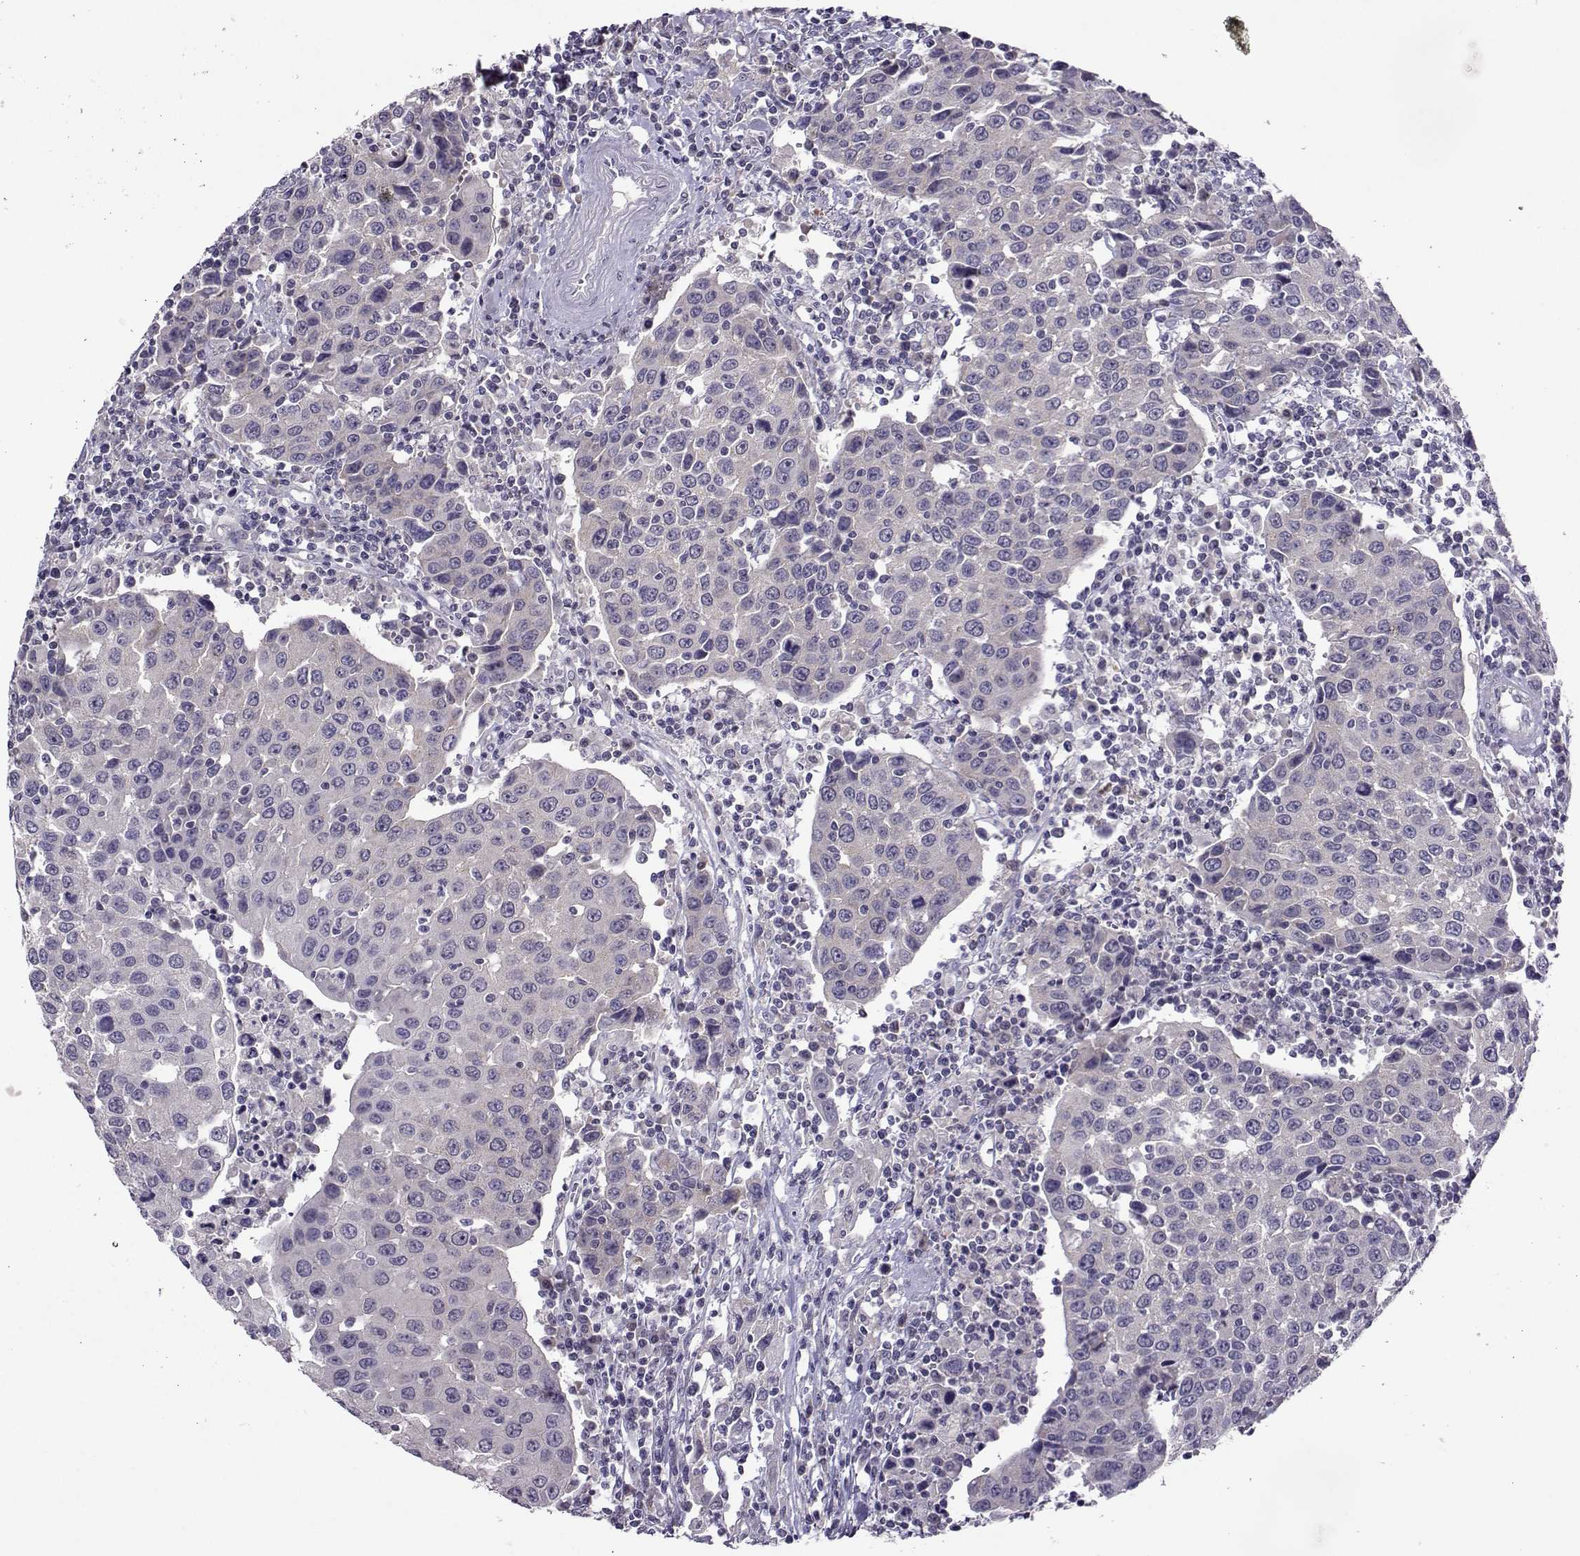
{"staining": {"intensity": "negative", "quantity": "none", "location": "none"}, "tissue": "urothelial cancer", "cell_type": "Tumor cells", "image_type": "cancer", "snomed": [{"axis": "morphology", "description": "Urothelial carcinoma, High grade"}, {"axis": "topography", "description": "Urinary bladder"}], "caption": "There is no significant positivity in tumor cells of urothelial carcinoma (high-grade).", "gene": "DDX20", "patient": {"sex": "female", "age": 85}}